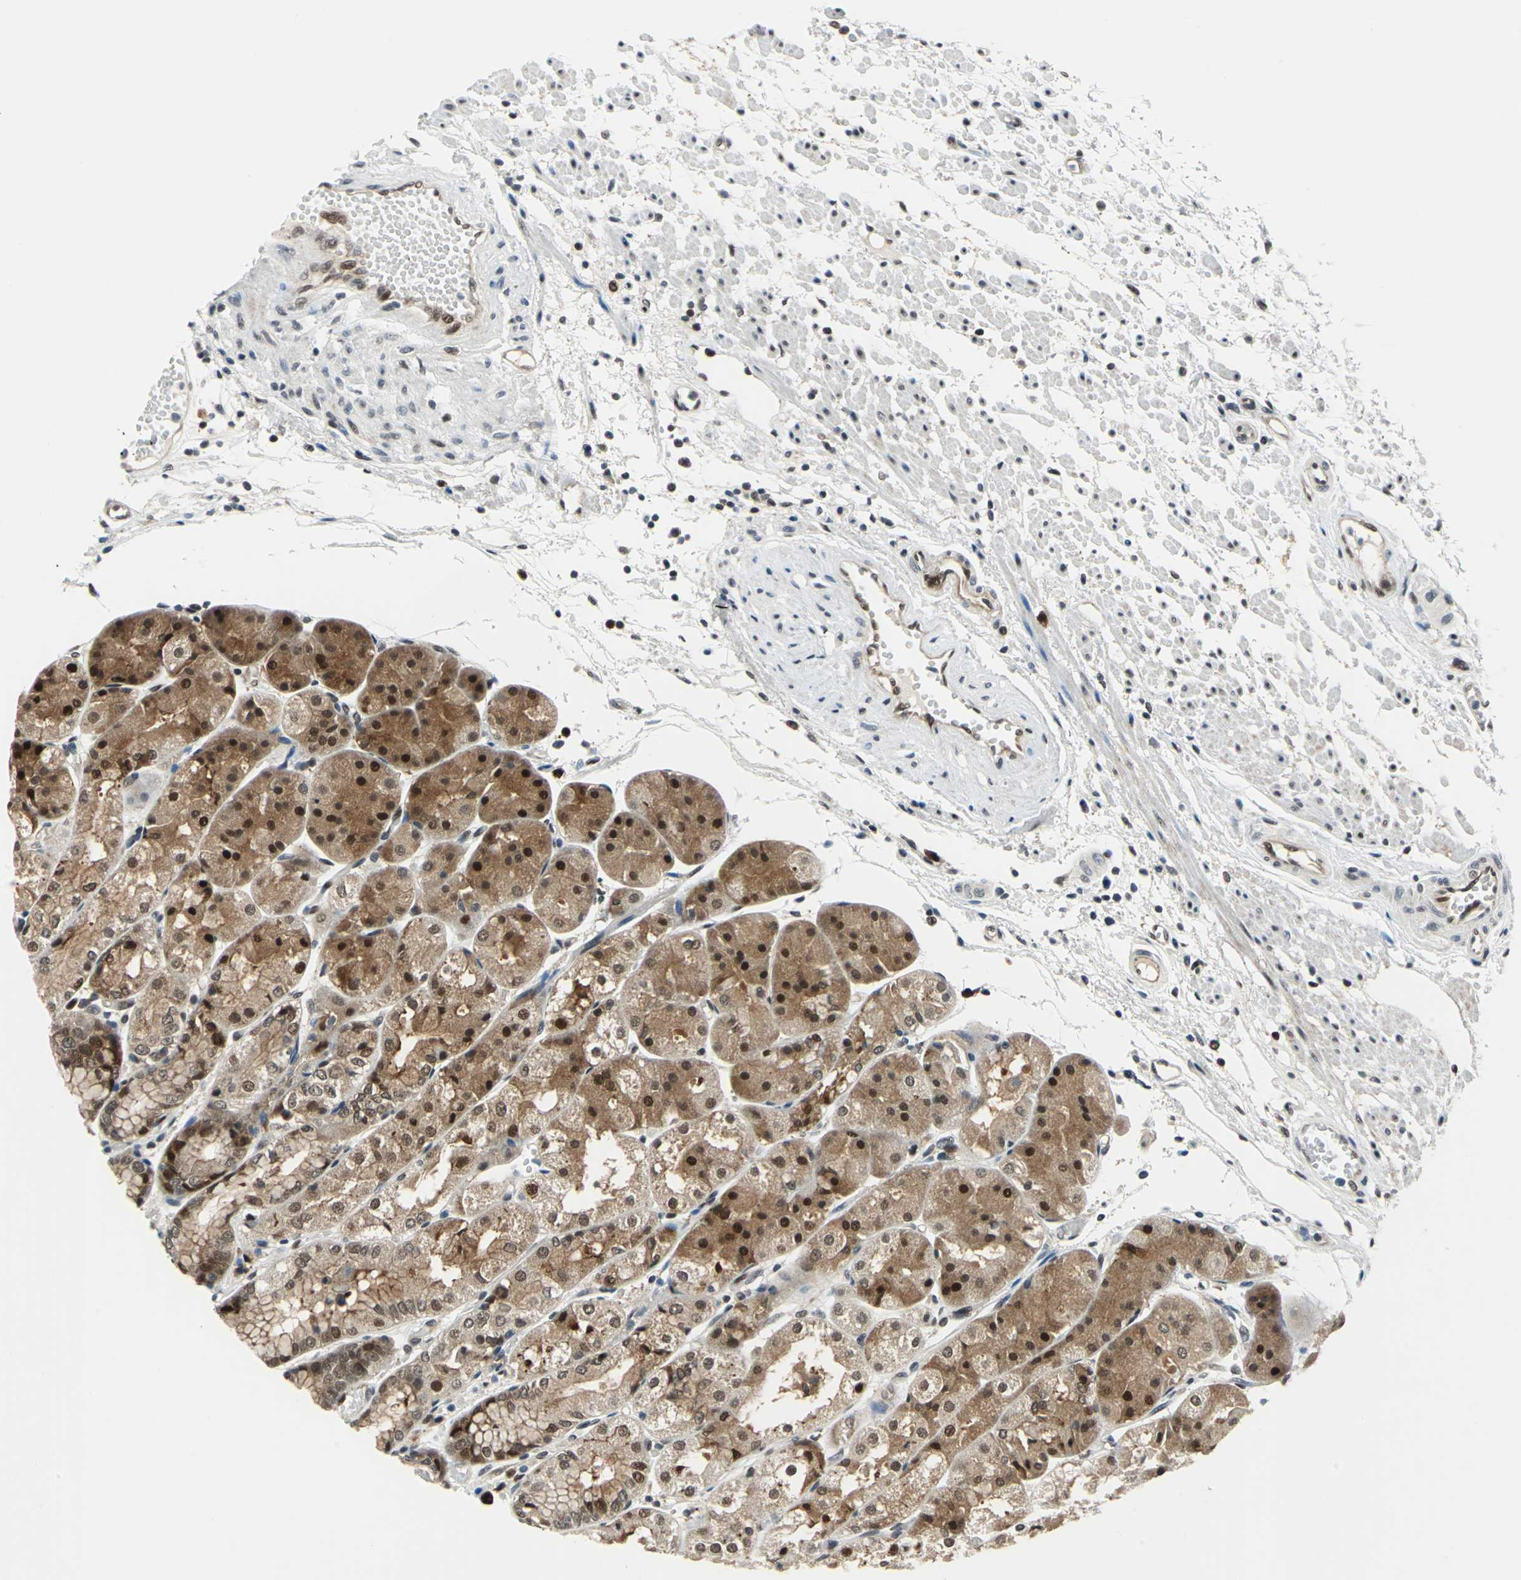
{"staining": {"intensity": "strong", "quantity": ">75%", "location": "cytoplasmic/membranous,nuclear"}, "tissue": "stomach", "cell_type": "Glandular cells", "image_type": "normal", "snomed": [{"axis": "morphology", "description": "Normal tissue, NOS"}, {"axis": "topography", "description": "Stomach, upper"}], "caption": "A photomicrograph showing strong cytoplasmic/membranous,nuclear staining in approximately >75% of glandular cells in unremarkable stomach, as visualized by brown immunohistochemical staining.", "gene": "POLR3K", "patient": {"sex": "male", "age": 72}}